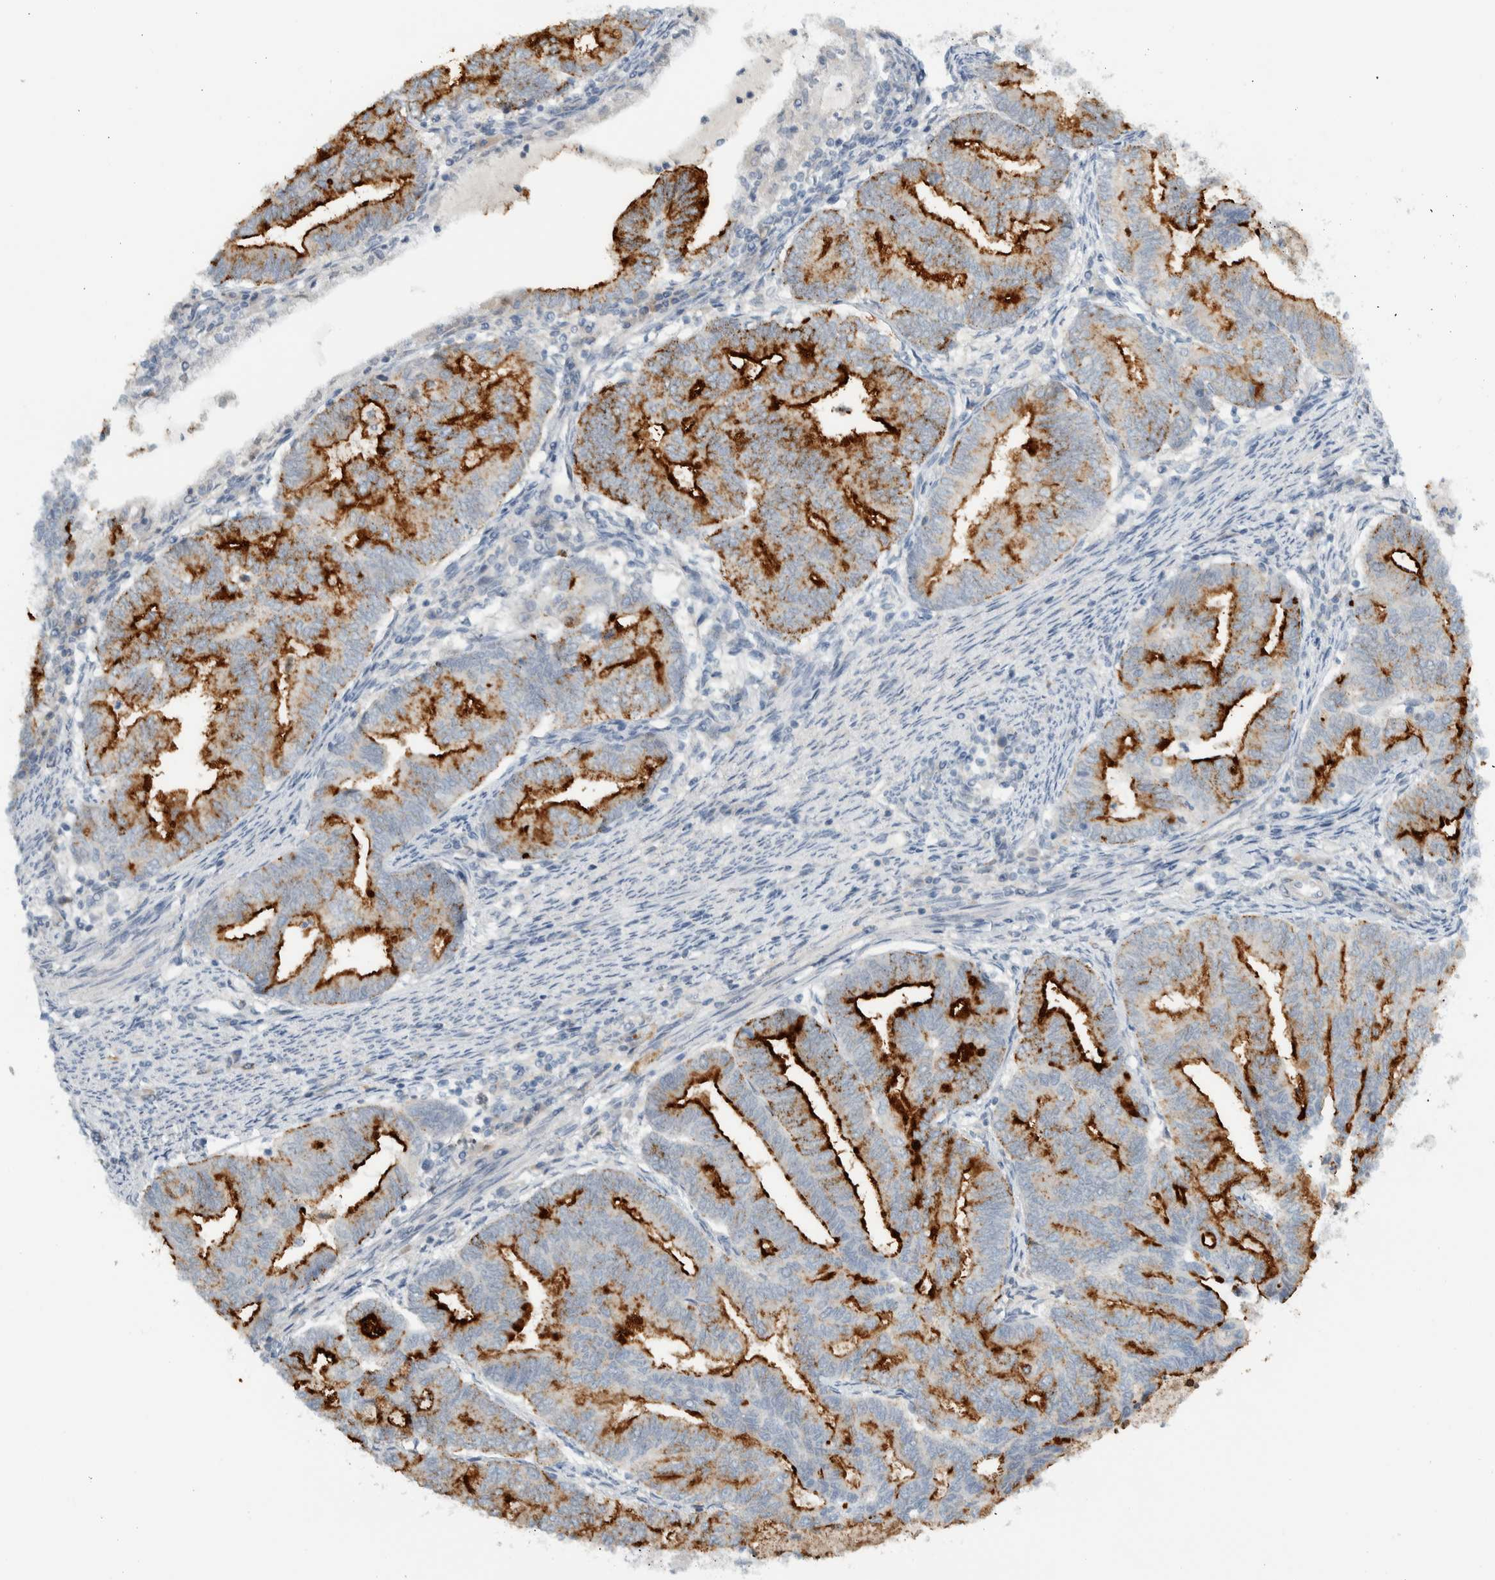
{"staining": {"intensity": "strong", "quantity": ">75%", "location": "cytoplasmic/membranous"}, "tissue": "endometrial cancer", "cell_type": "Tumor cells", "image_type": "cancer", "snomed": [{"axis": "morphology", "description": "Adenocarcinoma, NOS"}, {"axis": "topography", "description": "Endometrium"}], "caption": "Immunohistochemistry (IHC) photomicrograph of adenocarcinoma (endometrial) stained for a protein (brown), which reveals high levels of strong cytoplasmic/membranous staining in about >75% of tumor cells.", "gene": "MPRIP", "patient": {"sex": "female", "age": 79}}